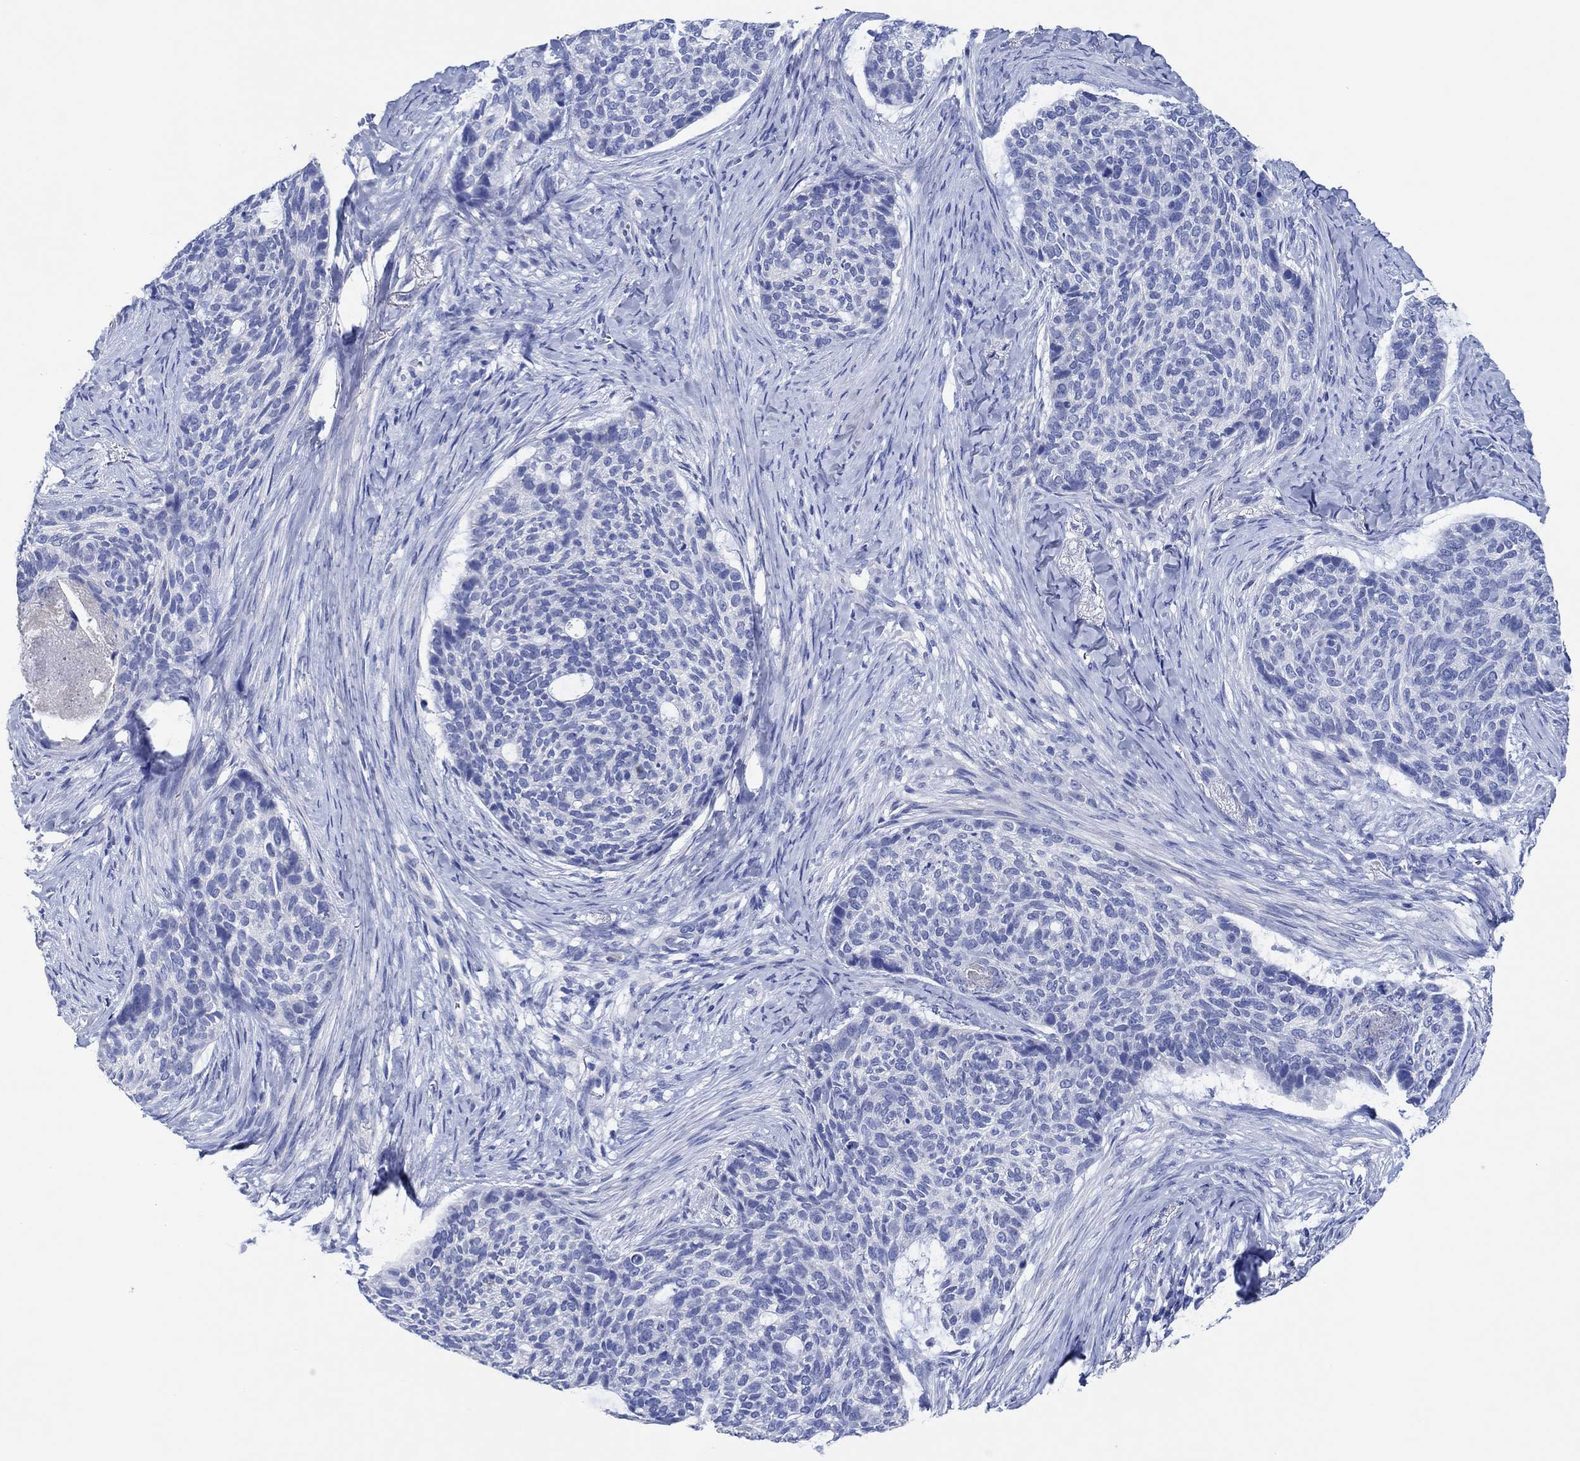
{"staining": {"intensity": "negative", "quantity": "none", "location": "none"}, "tissue": "skin cancer", "cell_type": "Tumor cells", "image_type": "cancer", "snomed": [{"axis": "morphology", "description": "Basal cell carcinoma"}, {"axis": "topography", "description": "Skin"}], "caption": "Immunohistochemistry histopathology image of skin cancer (basal cell carcinoma) stained for a protein (brown), which reveals no positivity in tumor cells.", "gene": "CPNE6", "patient": {"sex": "female", "age": 69}}